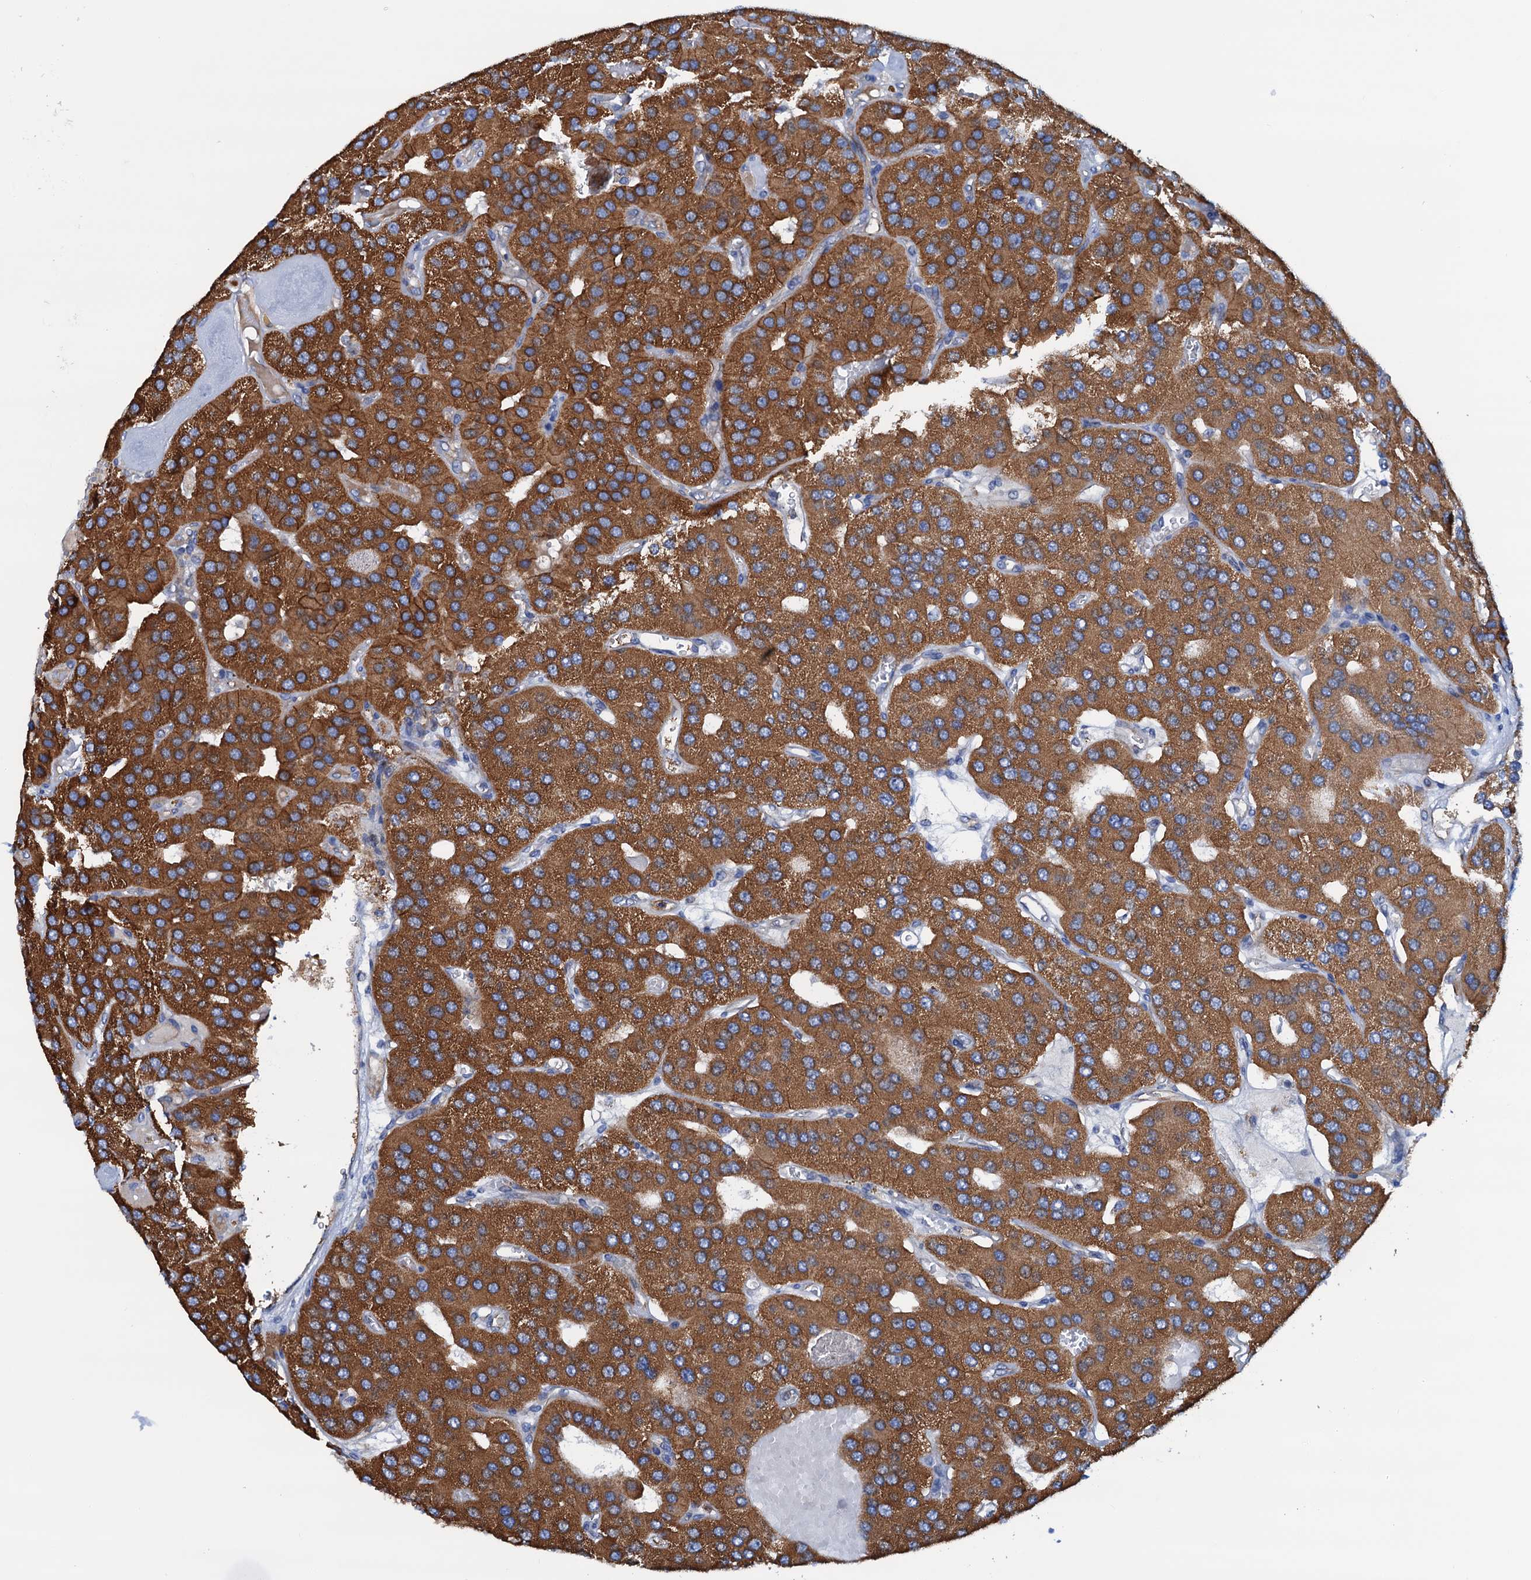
{"staining": {"intensity": "strong", "quantity": ">75%", "location": "cytoplasmic/membranous"}, "tissue": "parathyroid gland", "cell_type": "Glandular cells", "image_type": "normal", "snomed": [{"axis": "morphology", "description": "Normal tissue, NOS"}, {"axis": "morphology", "description": "Adenoma, NOS"}, {"axis": "topography", "description": "Parathyroid gland"}], "caption": "Immunohistochemistry (IHC) of normal parathyroid gland shows high levels of strong cytoplasmic/membranous expression in approximately >75% of glandular cells.", "gene": "RASSF9", "patient": {"sex": "female", "age": 86}}